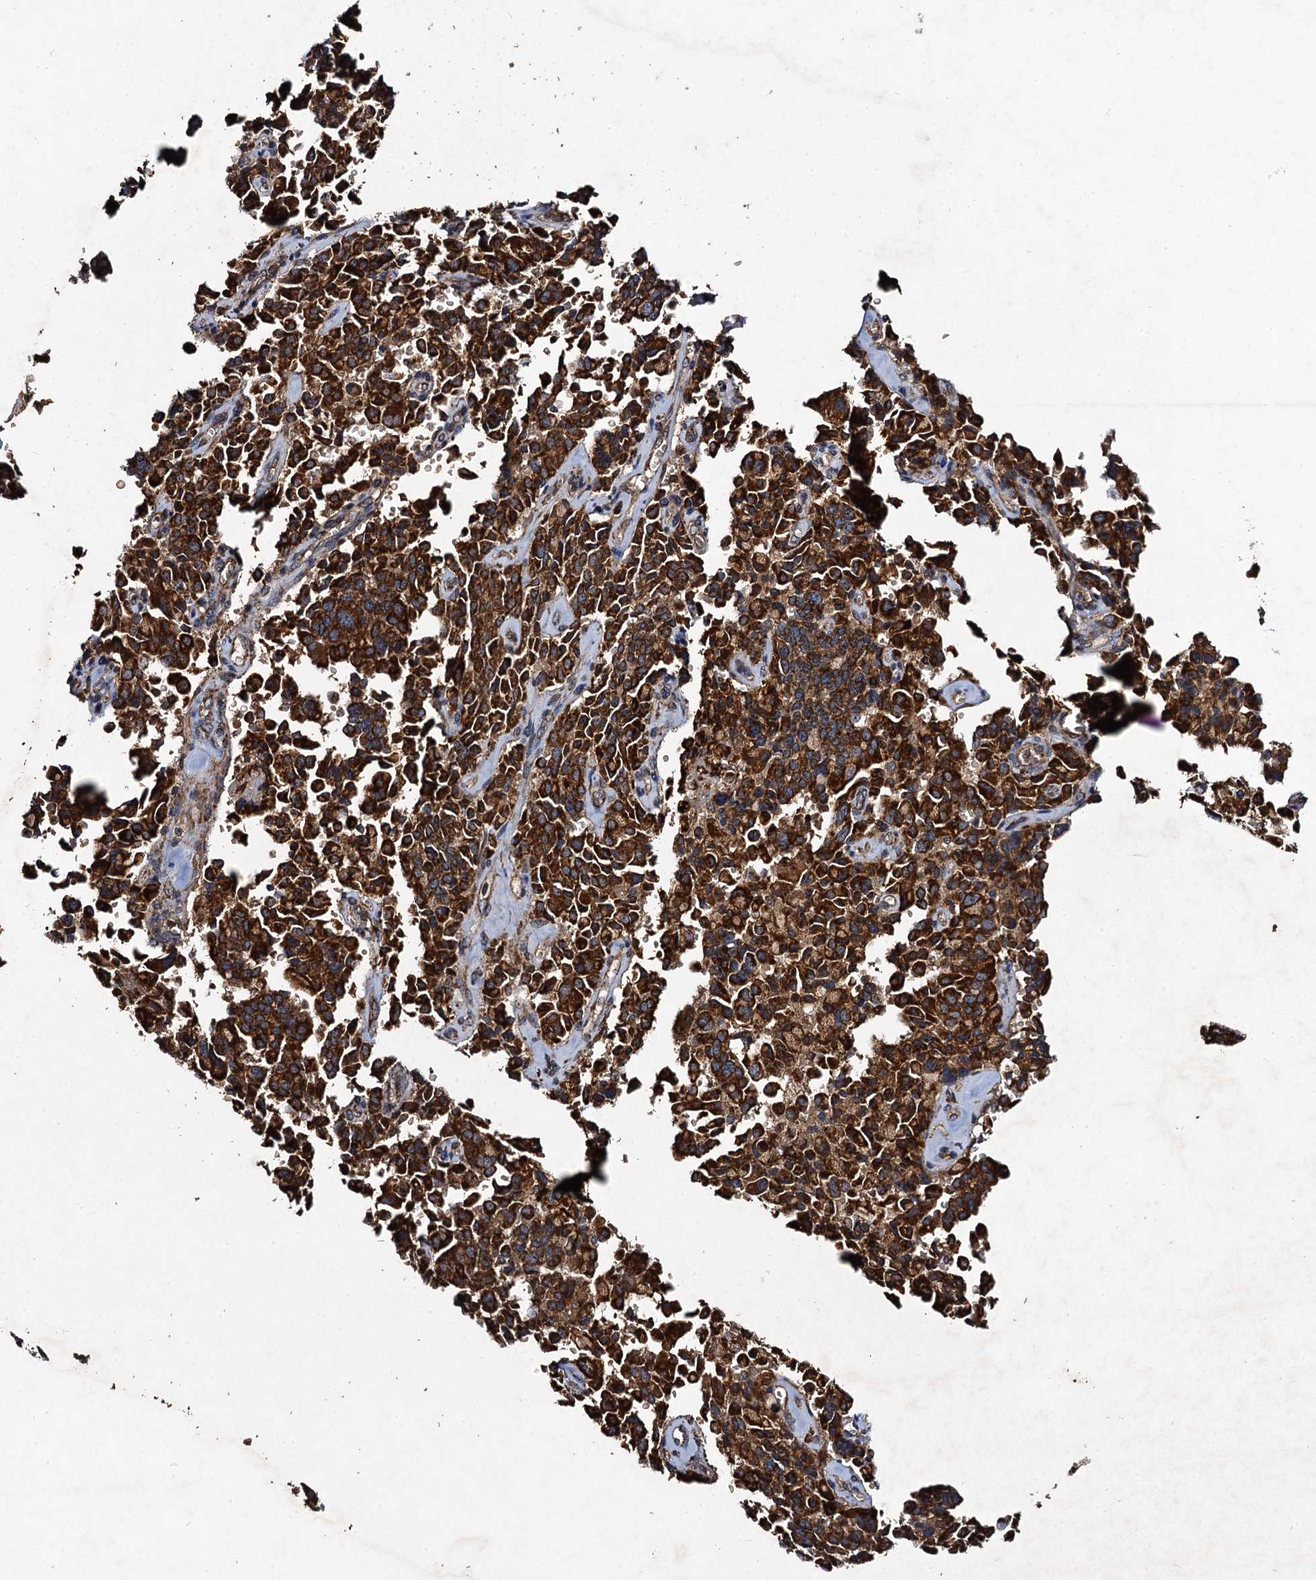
{"staining": {"intensity": "strong", "quantity": ">75%", "location": "cytoplasmic/membranous"}, "tissue": "pancreatic cancer", "cell_type": "Tumor cells", "image_type": "cancer", "snomed": [{"axis": "morphology", "description": "Adenocarcinoma, NOS"}, {"axis": "topography", "description": "Pancreas"}], "caption": "Immunohistochemistry staining of adenocarcinoma (pancreatic), which demonstrates high levels of strong cytoplasmic/membranous expression in approximately >75% of tumor cells indicating strong cytoplasmic/membranous protein expression. The staining was performed using DAB (3,3'-diaminobenzidine) (brown) for protein detection and nuclei were counterstained in hematoxylin (blue).", "gene": "NDUFA13", "patient": {"sex": "male", "age": 65}}